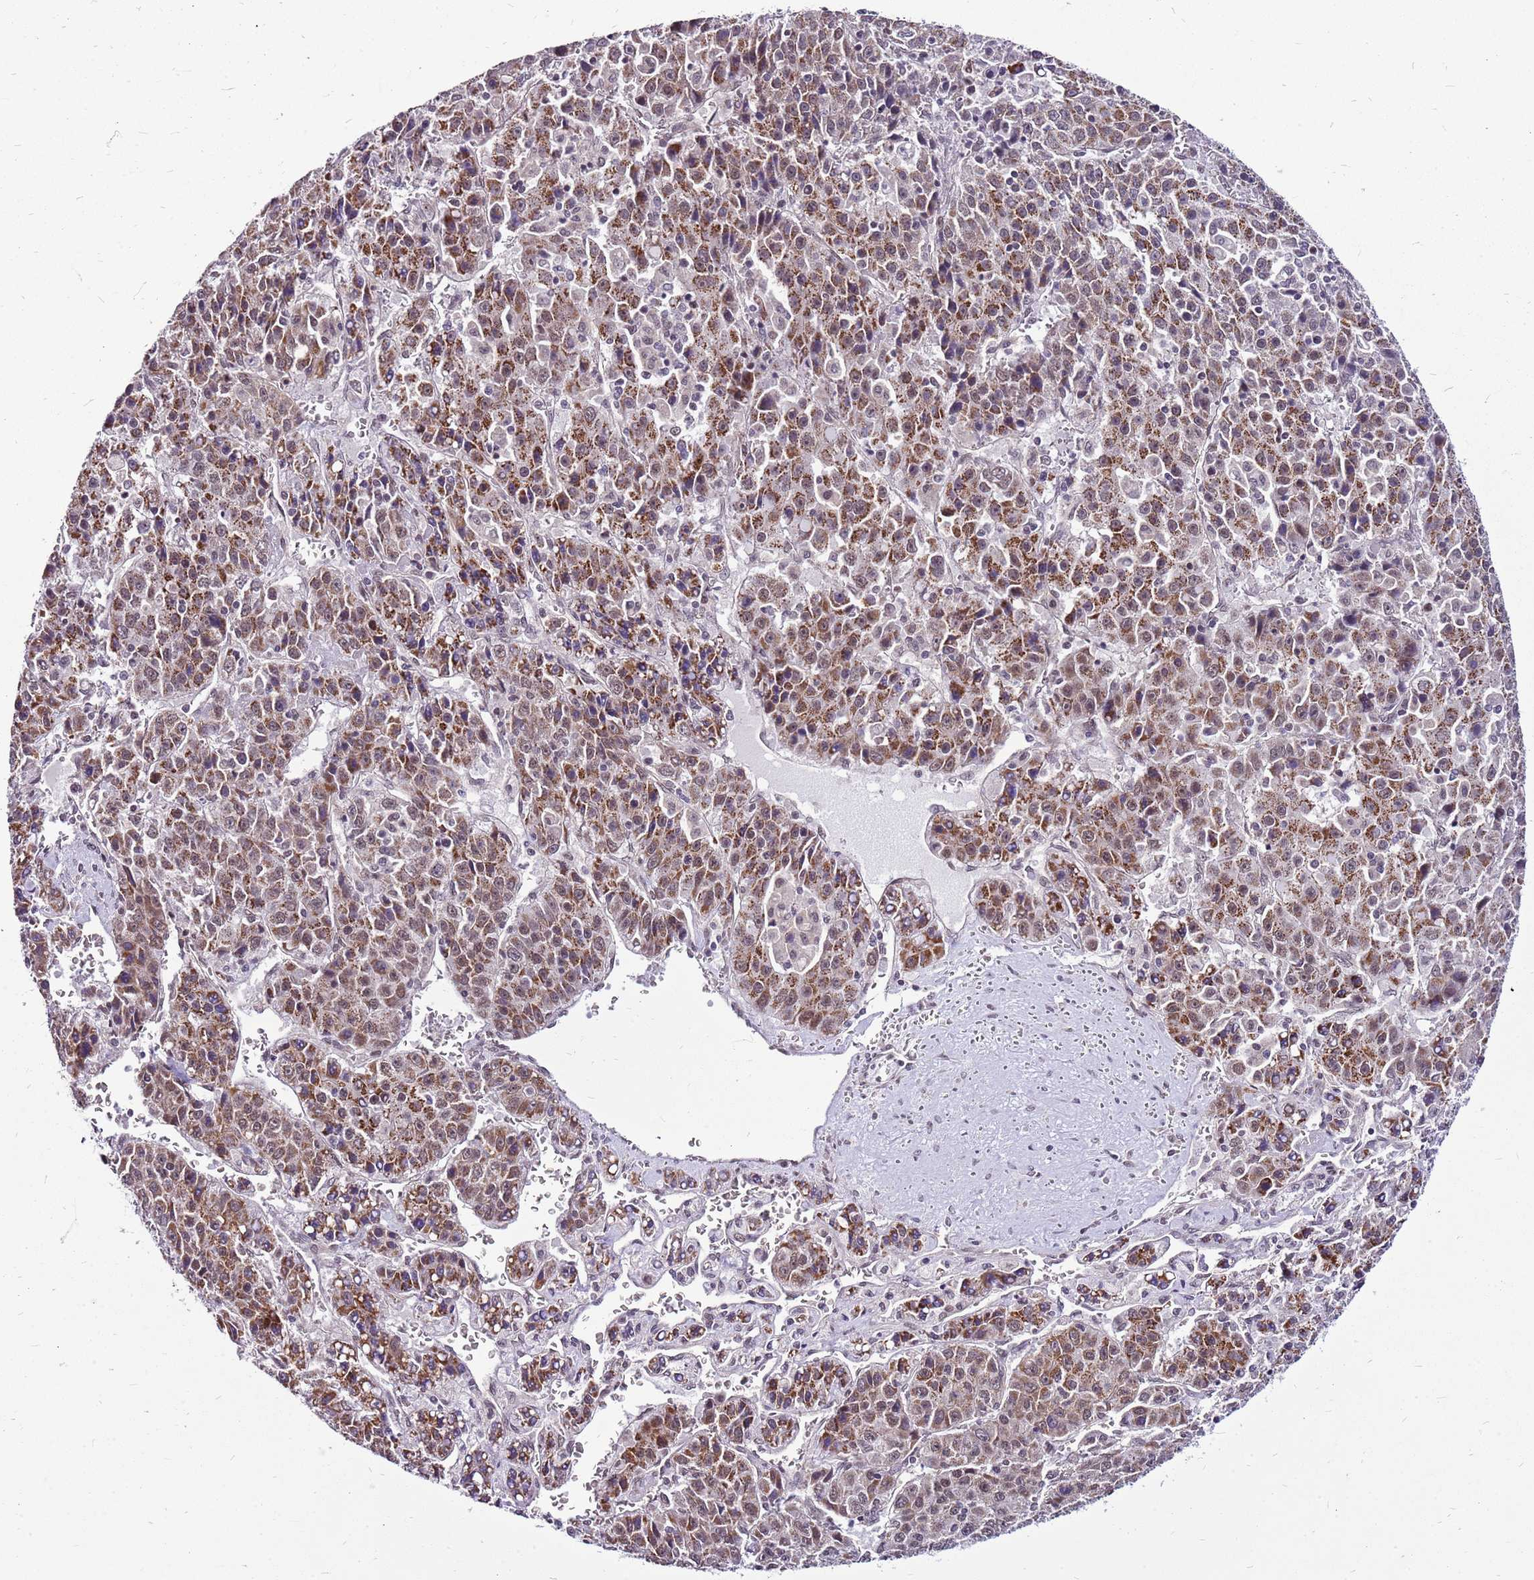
{"staining": {"intensity": "moderate", "quantity": ">75%", "location": "cytoplasmic/membranous,nuclear"}, "tissue": "liver cancer", "cell_type": "Tumor cells", "image_type": "cancer", "snomed": [{"axis": "morphology", "description": "Carcinoma, Hepatocellular, NOS"}, {"axis": "topography", "description": "Liver"}], "caption": "Approximately >75% of tumor cells in liver cancer (hepatocellular carcinoma) display moderate cytoplasmic/membranous and nuclear protein expression as visualized by brown immunohistochemical staining.", "gene": "CCDC166", "patient": {"sex": "female", "age": 53}}